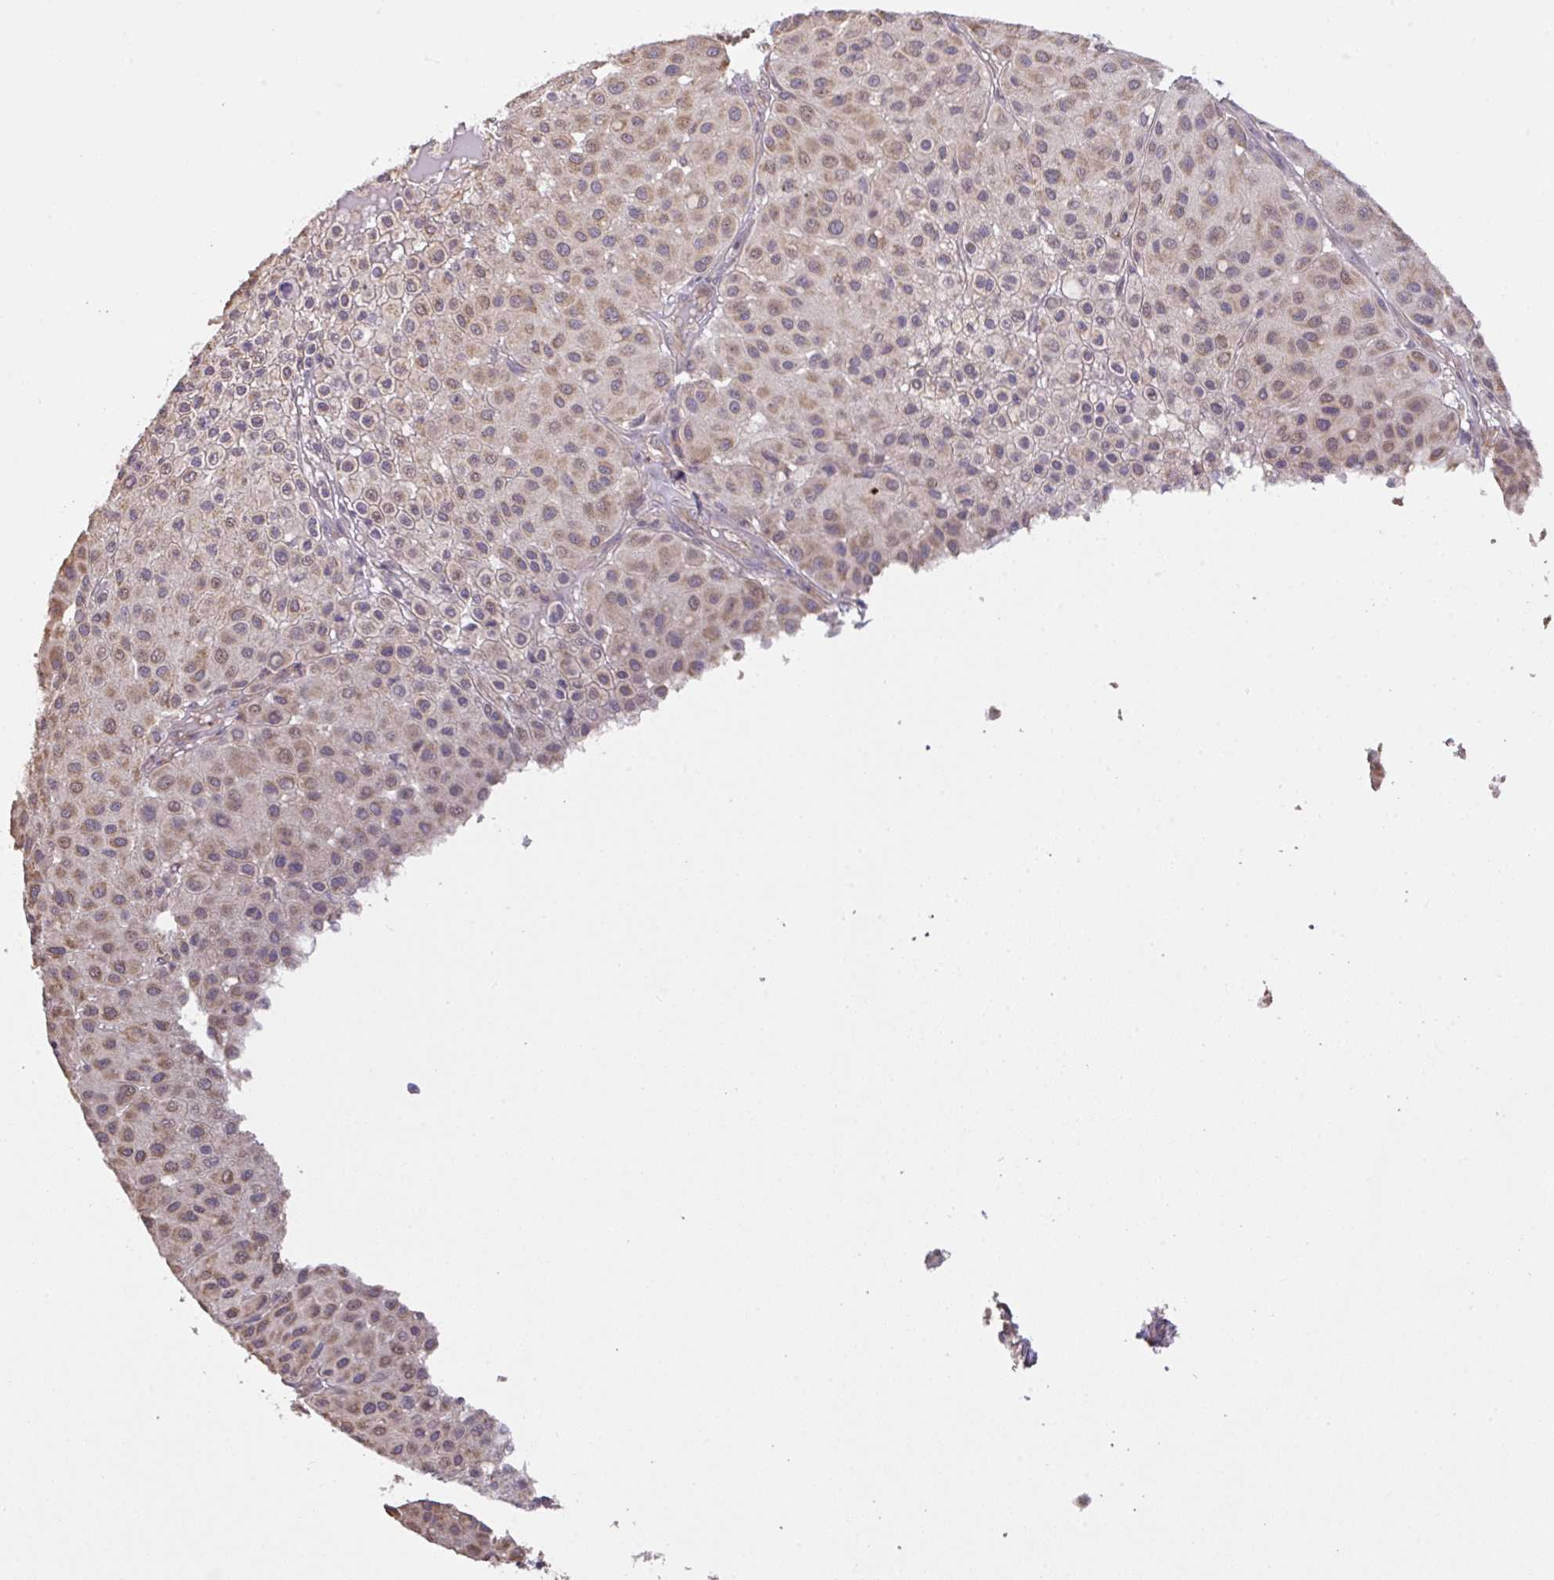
{"staining": {"intensity": "moderate", "quantity": ">75%", "location": "cytoplasmic/membranous"}, "tissue": "melanoma", "cell_type": "Tumor cells", "image_type": "cancer", "snomed": [{"axis": "morphology", "description": "Malignant melanoma, Metastatic site"}, {"axis": "topography", "description": "Smooth muscle"}], "caption": "DAB (3,3'-diaminobenzidine) immunohistochemical staining of human melanoma displays moderate cytoplasmic/membranous protein expression in about >75% of tumor cells.", "gene": "C1QTNF9B", "patient": {"sex": "male", "age": 41}}